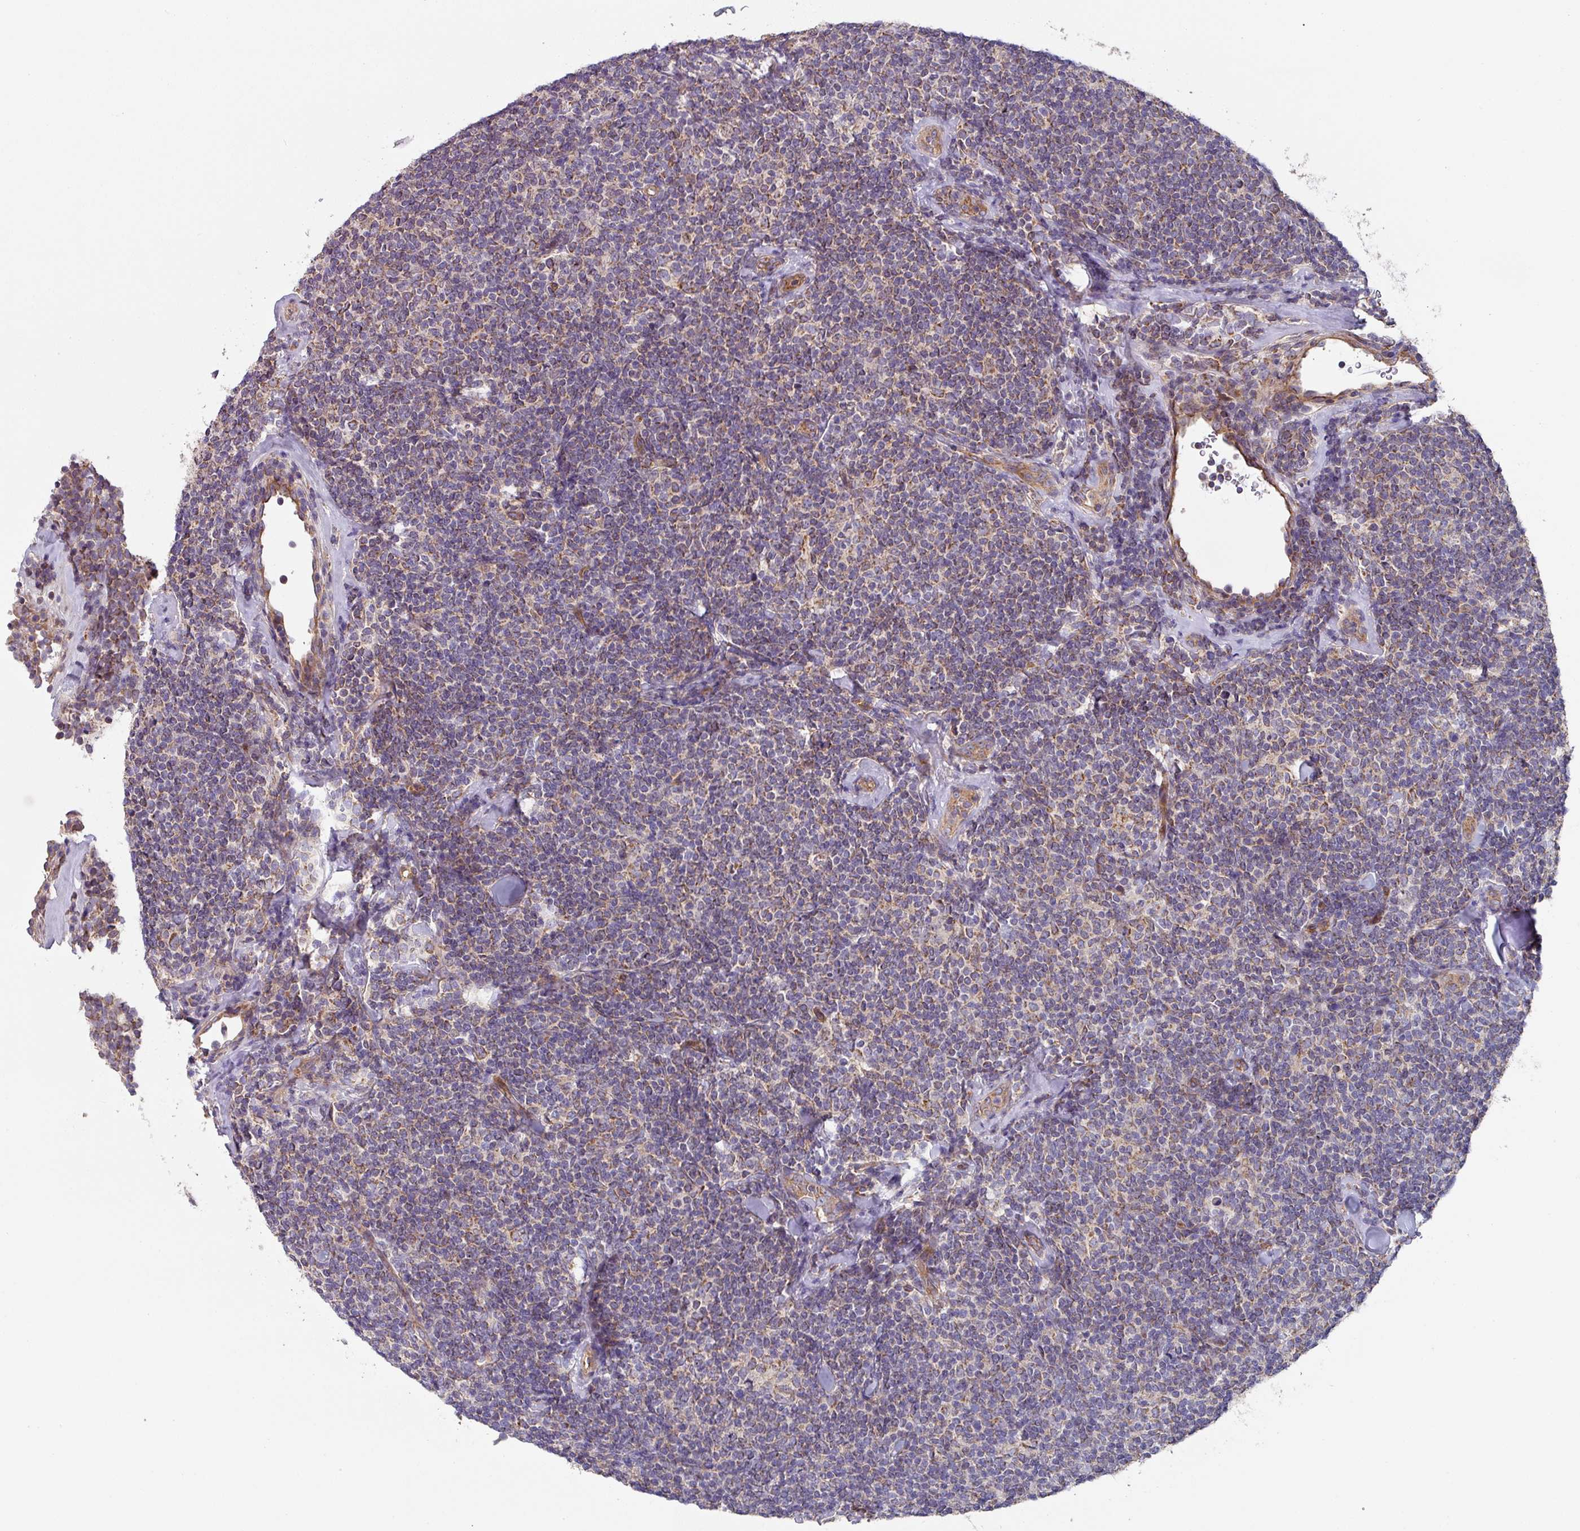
{"staining": {"intensity": "weak", "quantity": "25%-75%", "location": "cytoplasmic/membranous"}, "tissue": "lymphoma", "cell_type": "Tumor cells", "image_type": "cancer", "snomed": [{"axis": "morphology", "description": "Malignant lymphoma, non-Hodgkin's type, Low grade"}, {"axis": "topography", "description": "Lymph node"}], "caption": "IHC (DAB (3,3'-diaminobenzidine)) staining of human lymphoma exhibits weak cytoplasmic/membranous protein expression in approximately 25%-75% of tumor cells. (DAB (3,3'-diaminobenzidine) = brown stain, brightfield microscopy at high magnification).", "gene": "DCAF12L2", "patient": {"sex": "female", "age": 56}}